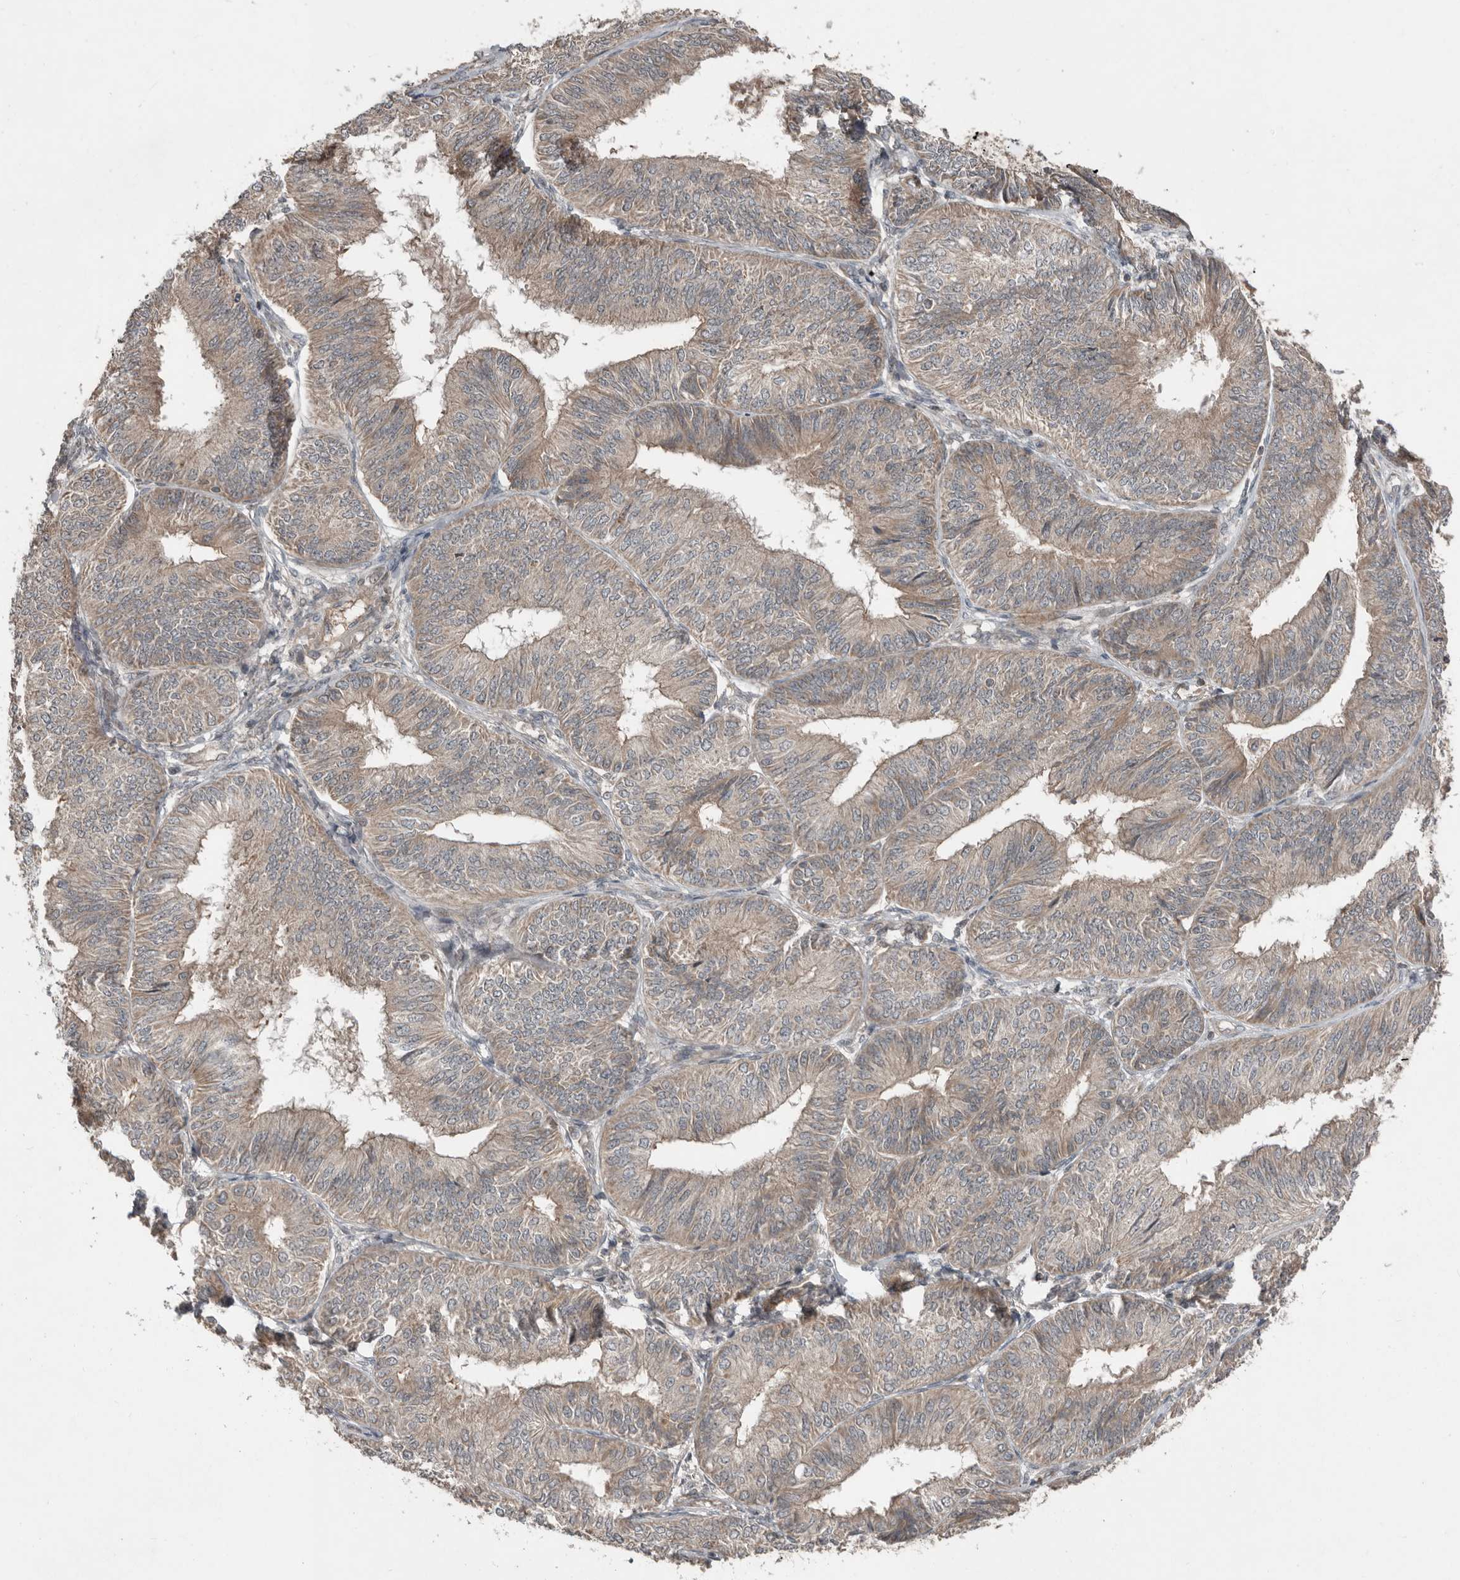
{"staining": {"intensity": "weak", "quantity": "25%-75%", "location": "cytoplasmic/membranous"}, "tissue": "endometrial cancer", "cell_type": "Tumor cells", "image_type": "cancer", "snomed": [{"axis": "morphology", "description": "Adenocarcinoma, NOS"}, {"axis": "topography", "description": "Endometrium"}], "caption": "Immunohistochemistry (IHC) micrograph of endometrial adenocarcinoma stained for a protein (brown), which exhibits low levels of weak cytoplasmic/membranous positivity in about 25%-75% of tumor cells.", "gene": "SLC6A7", "patient": {"sex": "female", "age": 58}}